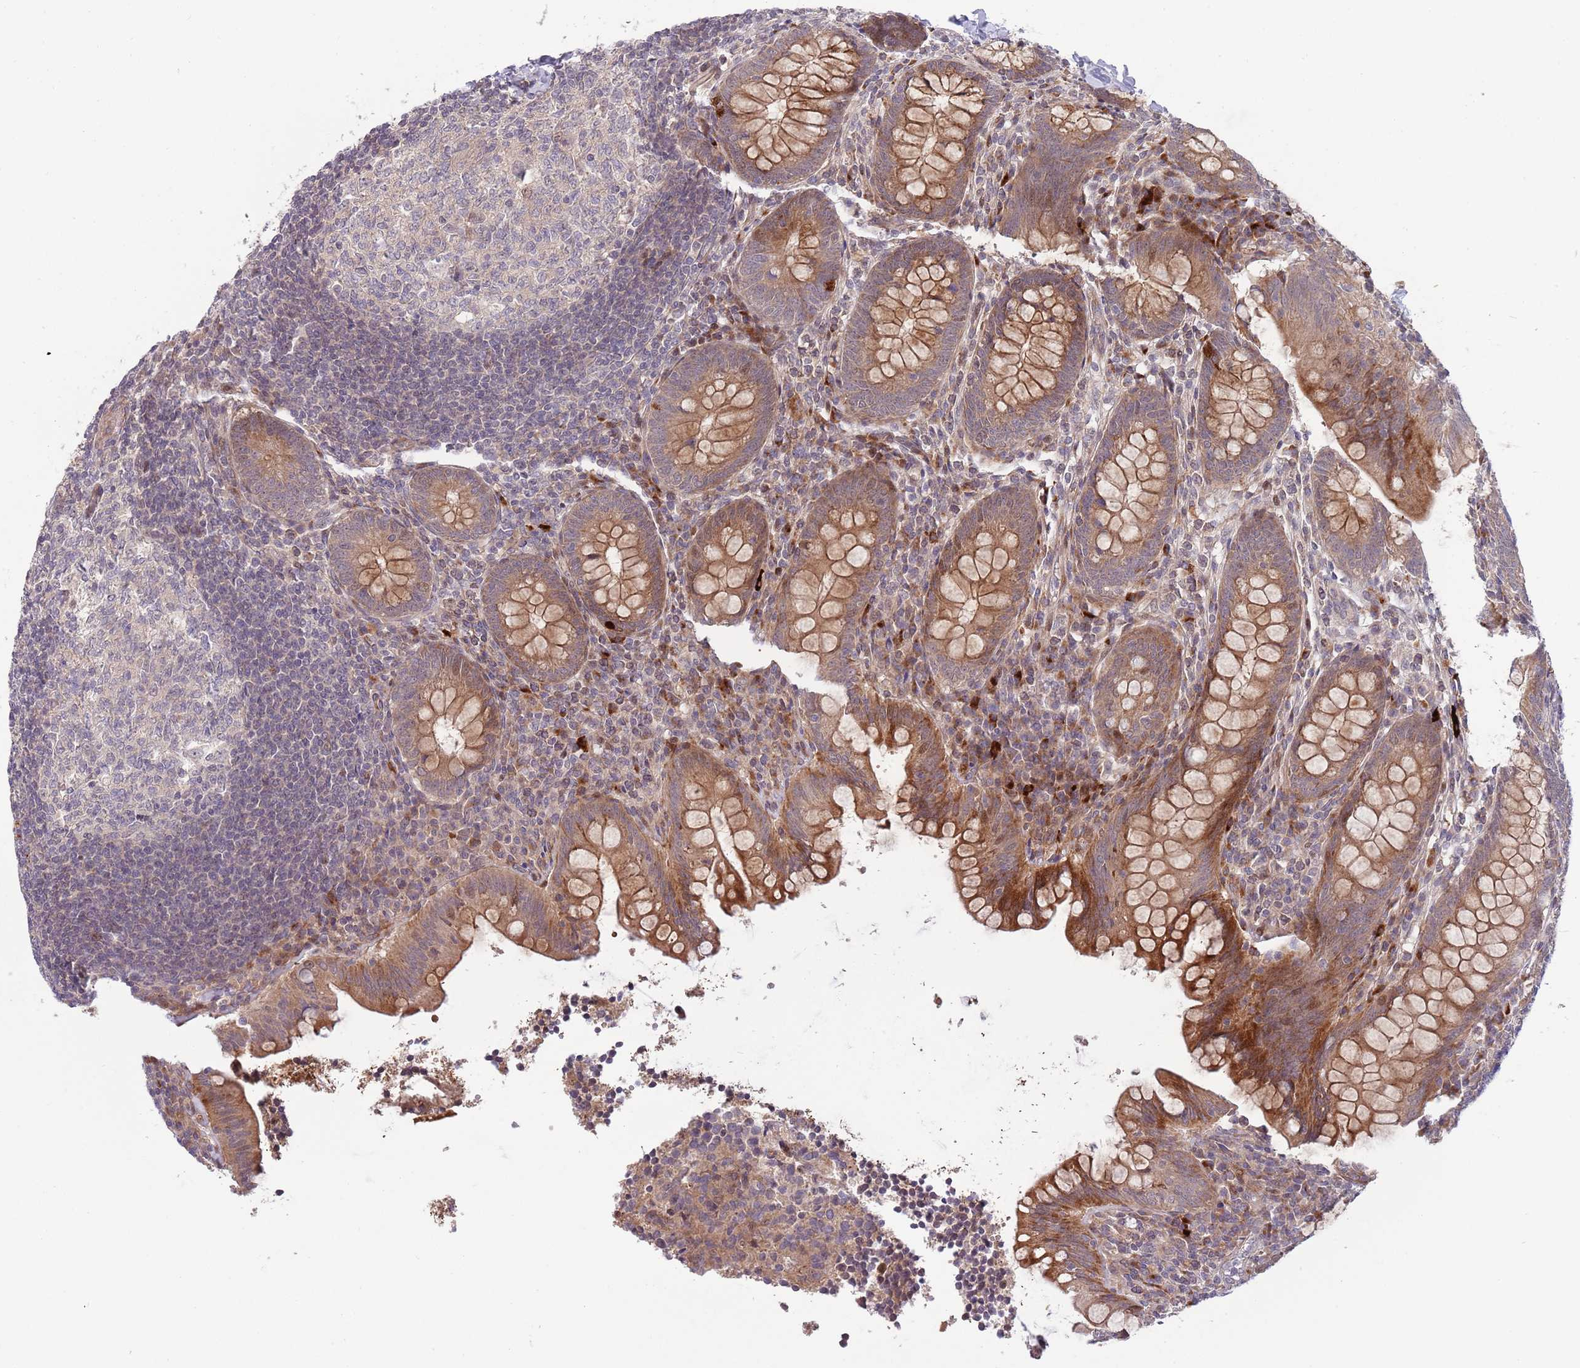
{"staining": {"intensity": "moderate", "quantity": ">75%", "location": "cytoplasmic/membranous"}, "tissue": "appendix", "cell_type": "Glandular cells", "image_type": "normal", "snomed": [{"axis": "morphology", "description": "Normal tissue, NOS"}, {"axis": "topography", "description": "Appendix"}], "caption": "Protein staining of unremarkable appendix shows moderate cytoplasmic/membranous expression in approximately >75% of glandular cells. Immunohistochemistry (ihc) stains the protein in brown and the nuclei are stained blue.", "gene": "NT5DC4", "patient": {"sex": "female", "age": 33}}